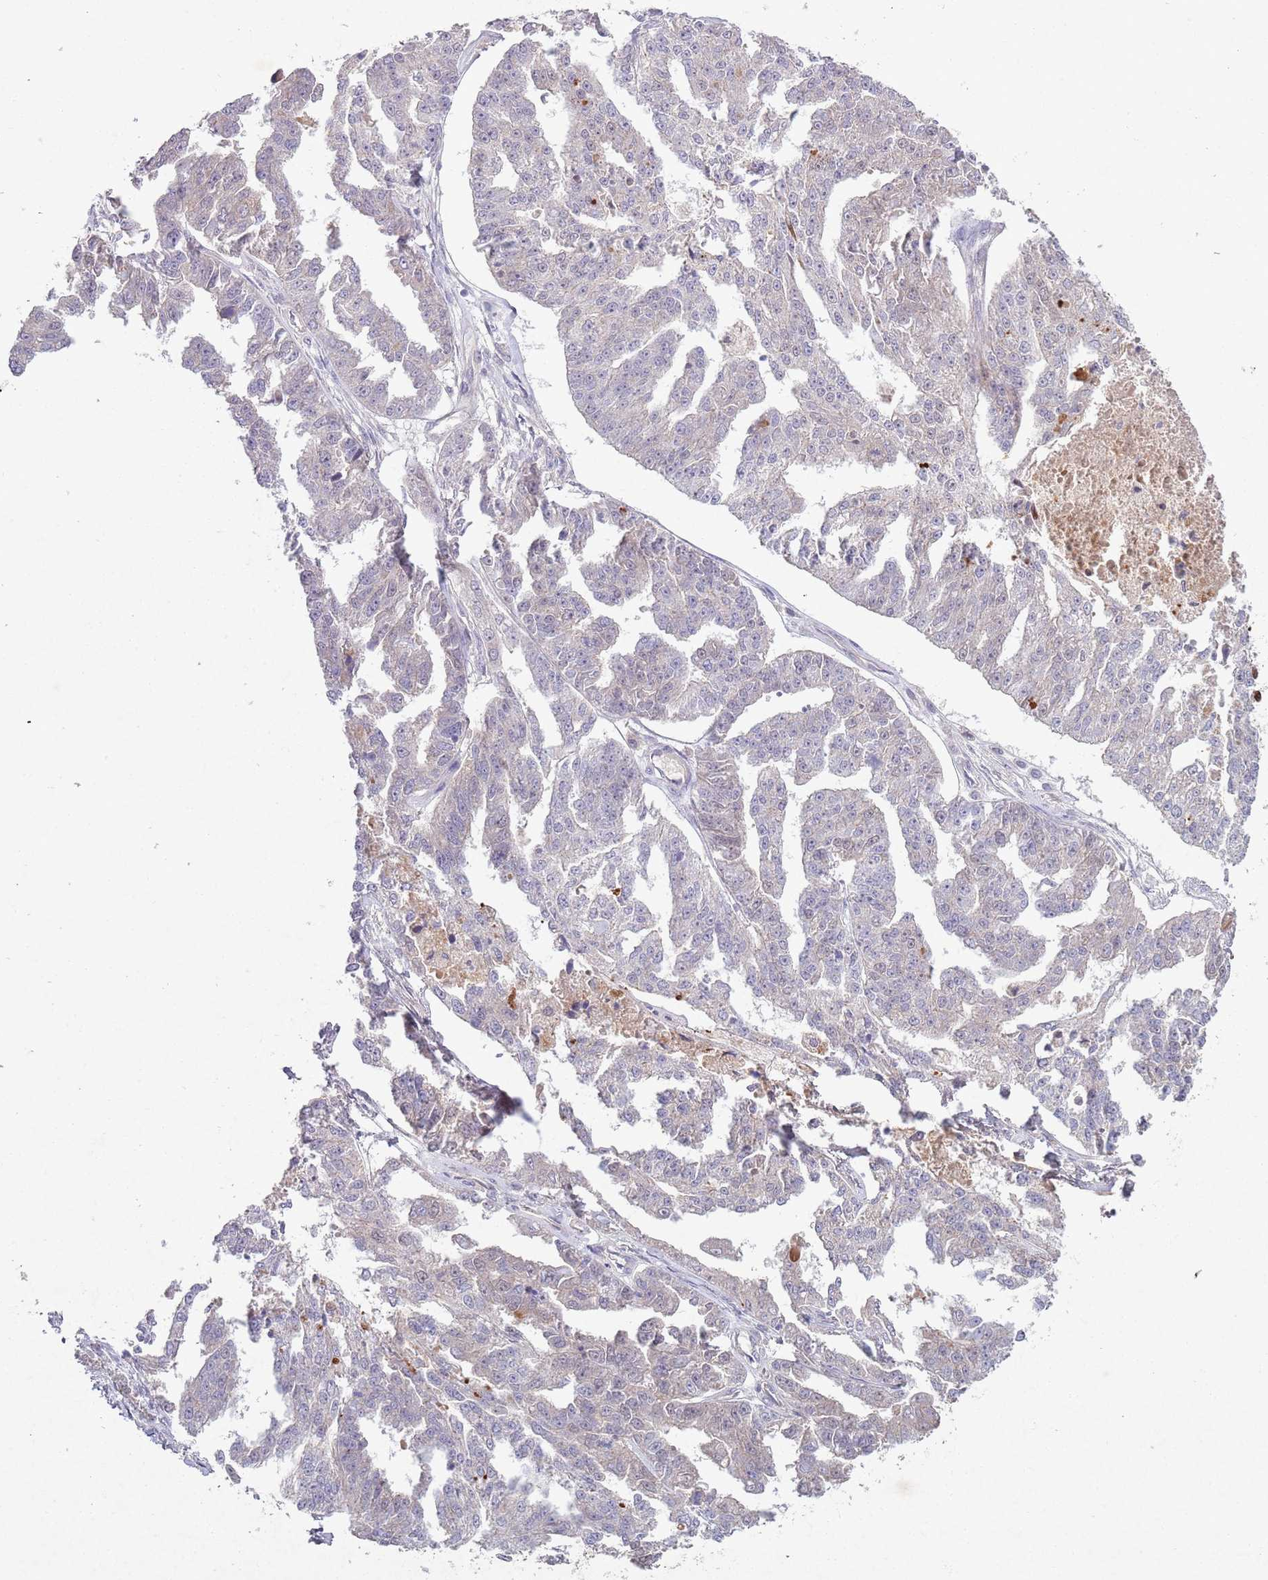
{"staining": {"intensity": "negative", "quantity": "none", "location": "none"}, "tissue": "ovarian cancer", "cell_type": "Tumor cells", "image_type": "cancer", "snomed": [{"axis": "morphology", "description": "Cystadenocarcinoma, serous, NOS"}, {"axis": "topography", "description": "Ovary"}], "caption": "This histopathology image is of ovarian cancer (serous cystadenocarcinoma) stained with immunohistochemistry (IHC) to label a protein in brown with the nuclei are counter-stained blue. There is no staining in tumor cells.", "gene": "CCNI", "patient": {"sex": "female", "age": 58}}